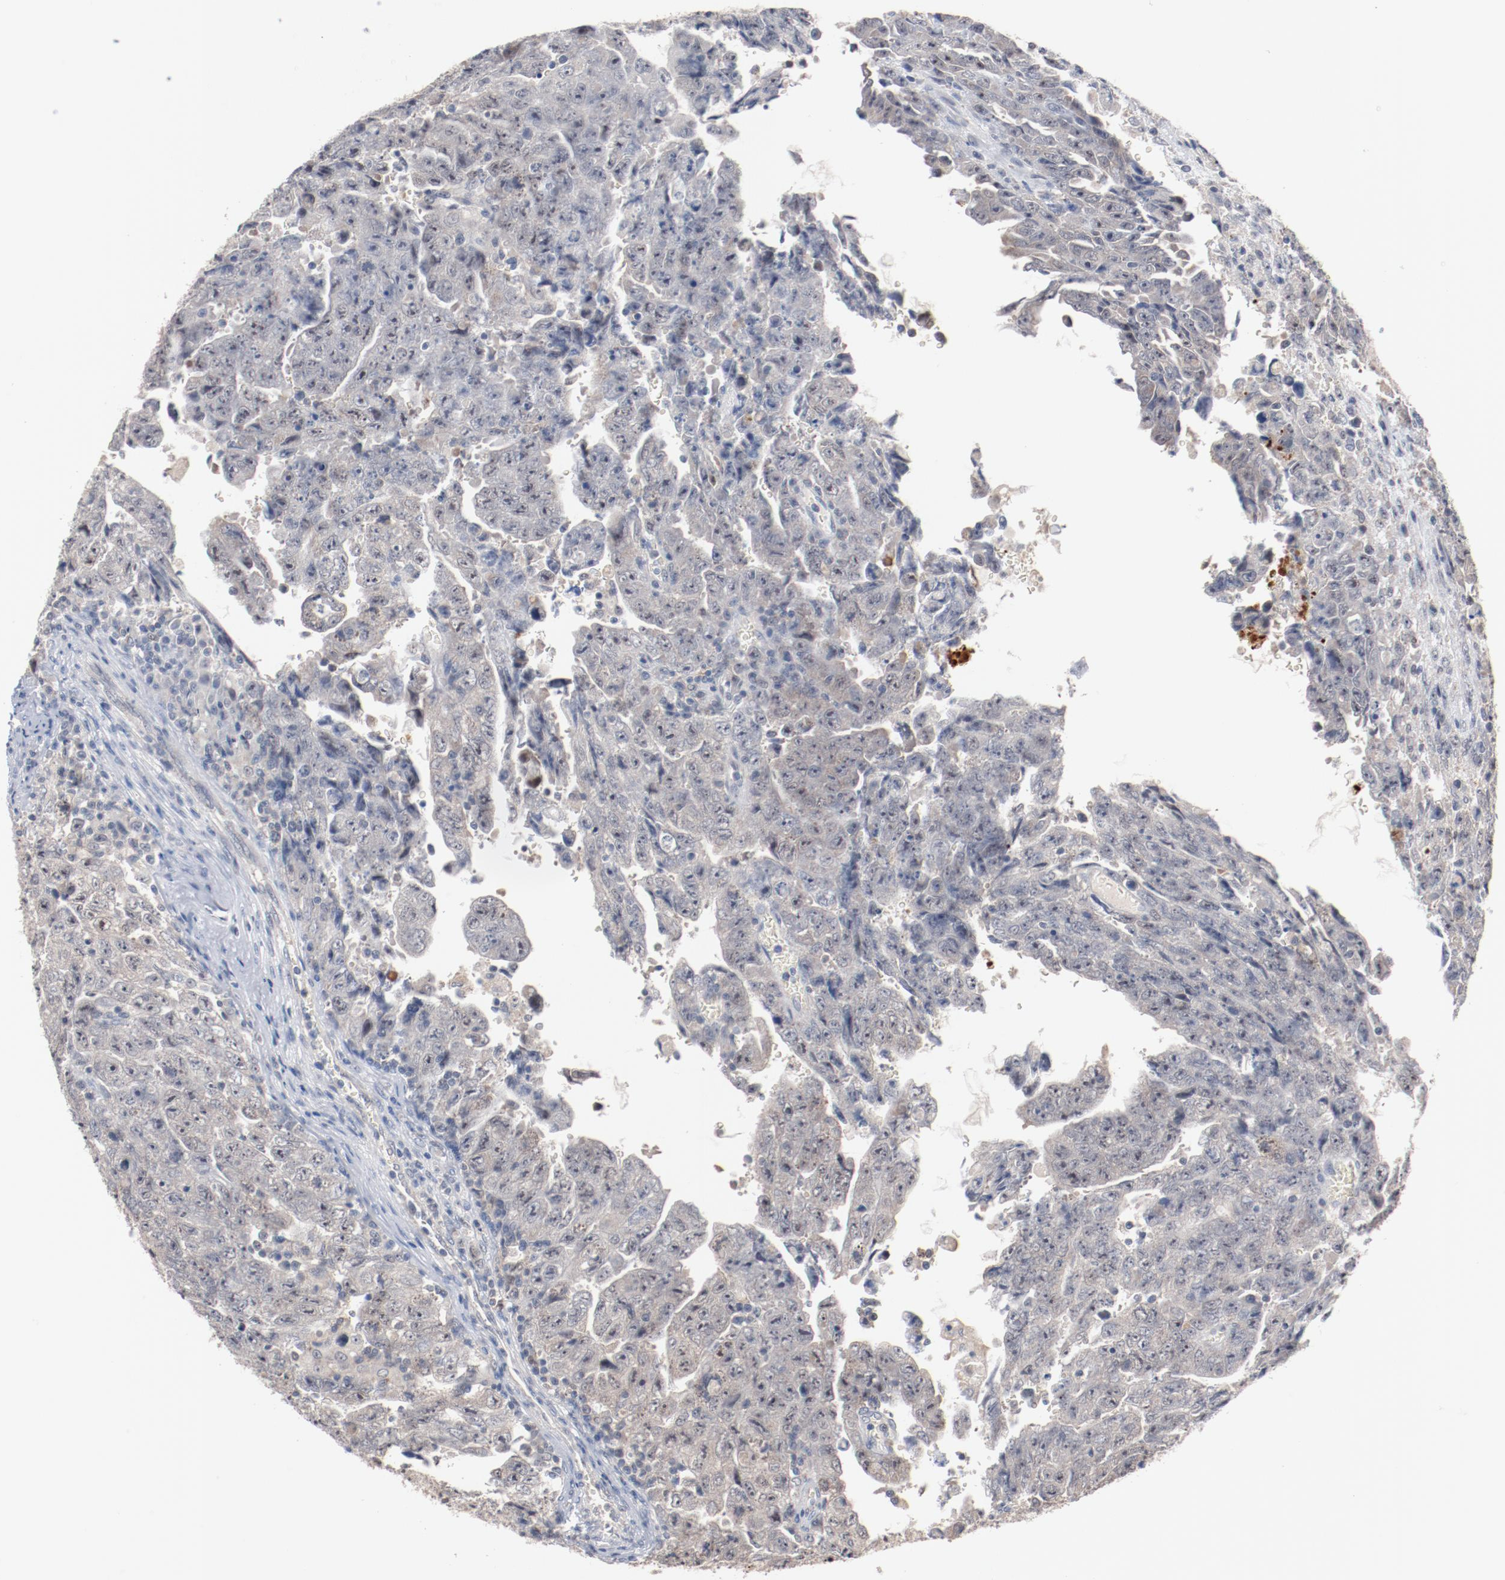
{"staining": {"intensity": "negative", "quantity": "none", "location": "none"}, "tissue": "testis cancer", "cell_type": "Tumor cells", "image_type": "cancer", "snomed": [{"axis": "morphology", "description": "Carcinoma, Embryonal, NOS"}, {"axis": "topography", "description": "Testis"}], "caption": "Tumor cells are negative for brown protein staining in testis cancer.", "gene": "ERICH1", "patient": {"sex": "male", "age": 28}}